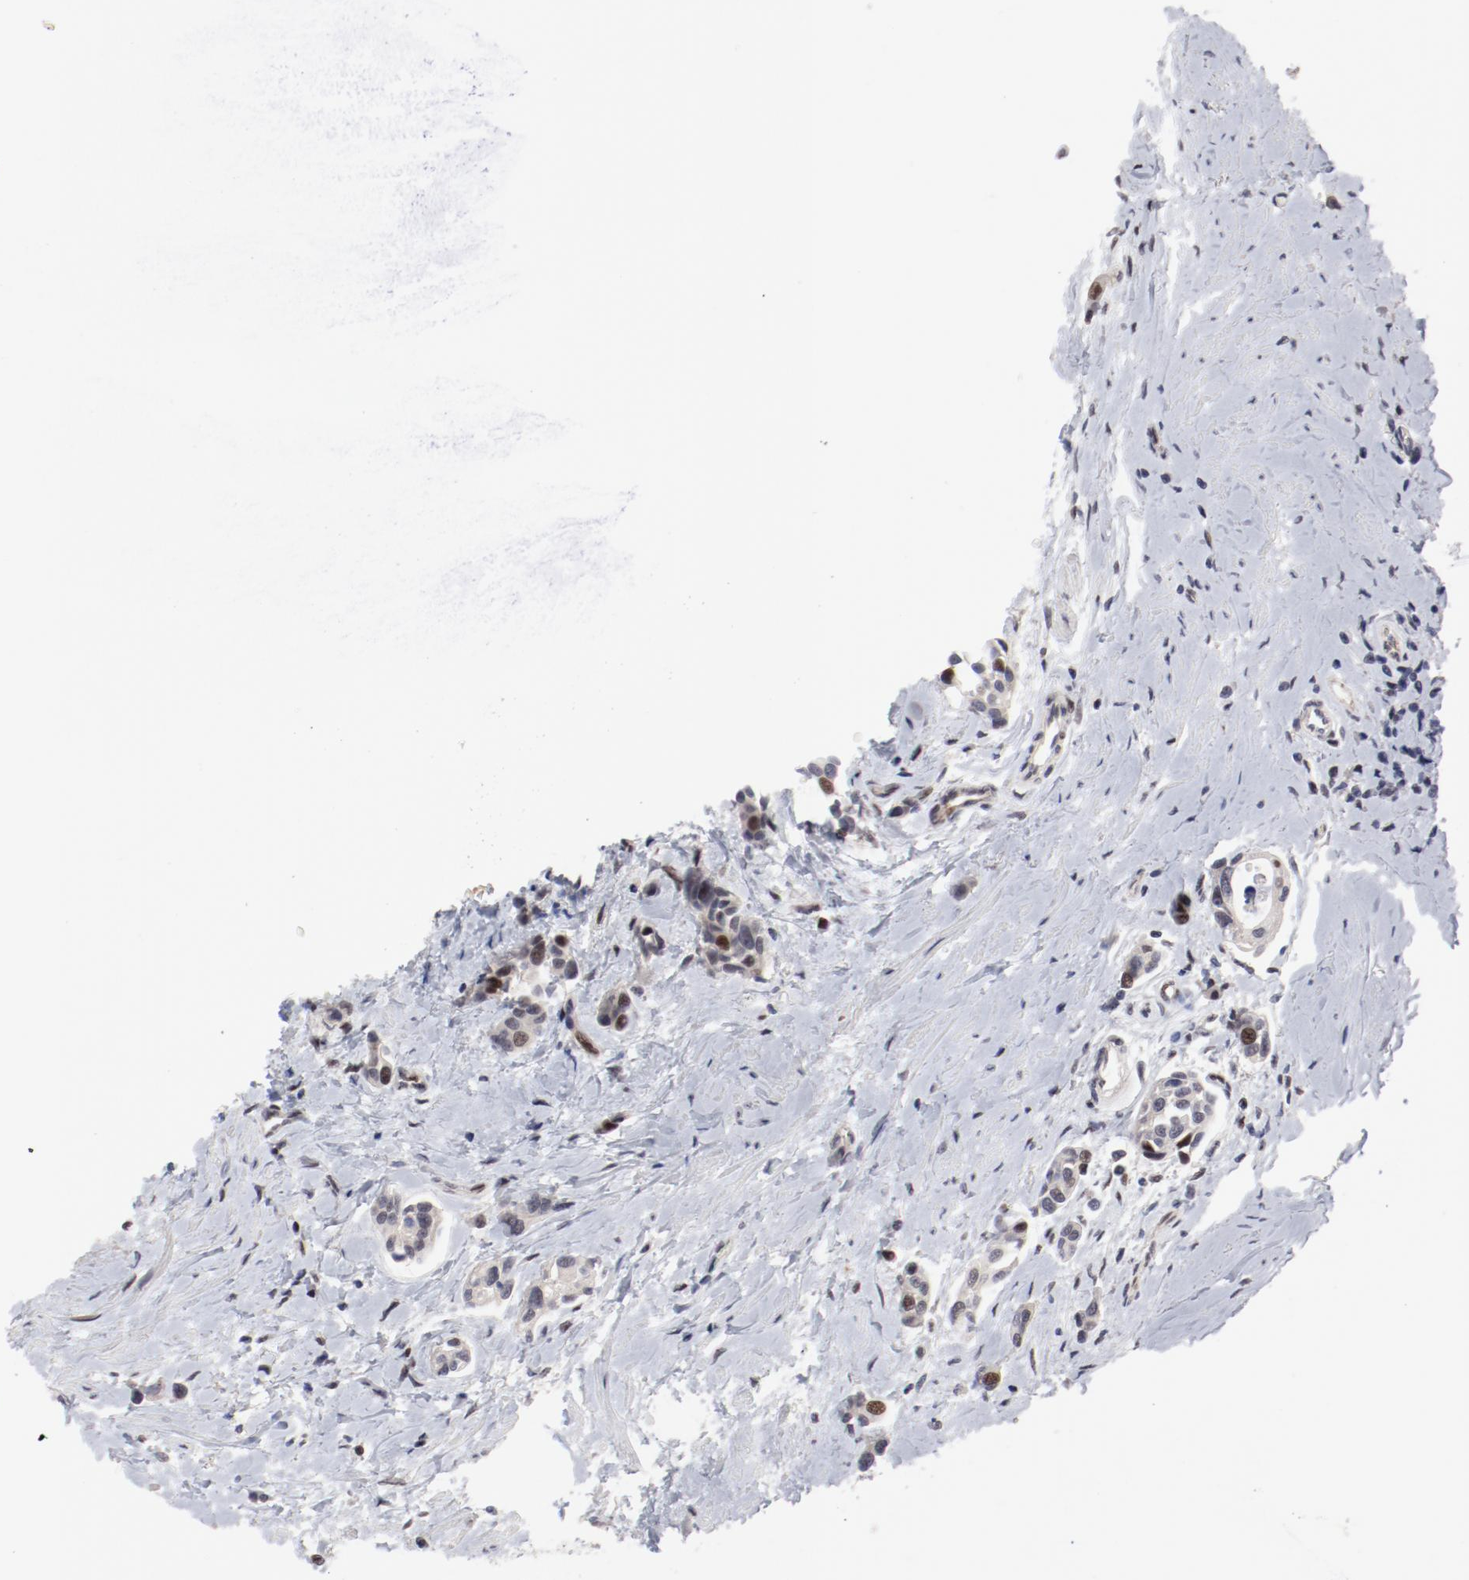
{"staining": {"intensity": "moderate", "quantity": "25%-75%", "location": "nuclear"}, "tissue": "urothelial cancer", "cell_type": "Tumor cells", "image_type": "cancer", "snomed": [{"axis": "morphology", "description": "Urothelial carcinoma, High grade"}, {"axis": "topography", "description": "Urinary bladder"}], "caption": "The histopathology image displays staining of high-grade urothelial carcinoma, revealing moderate nuclear protein staining (brown color) within tumor cells.", "gene": "FSCB", "patient": {"sex": "male", "age": 78}}